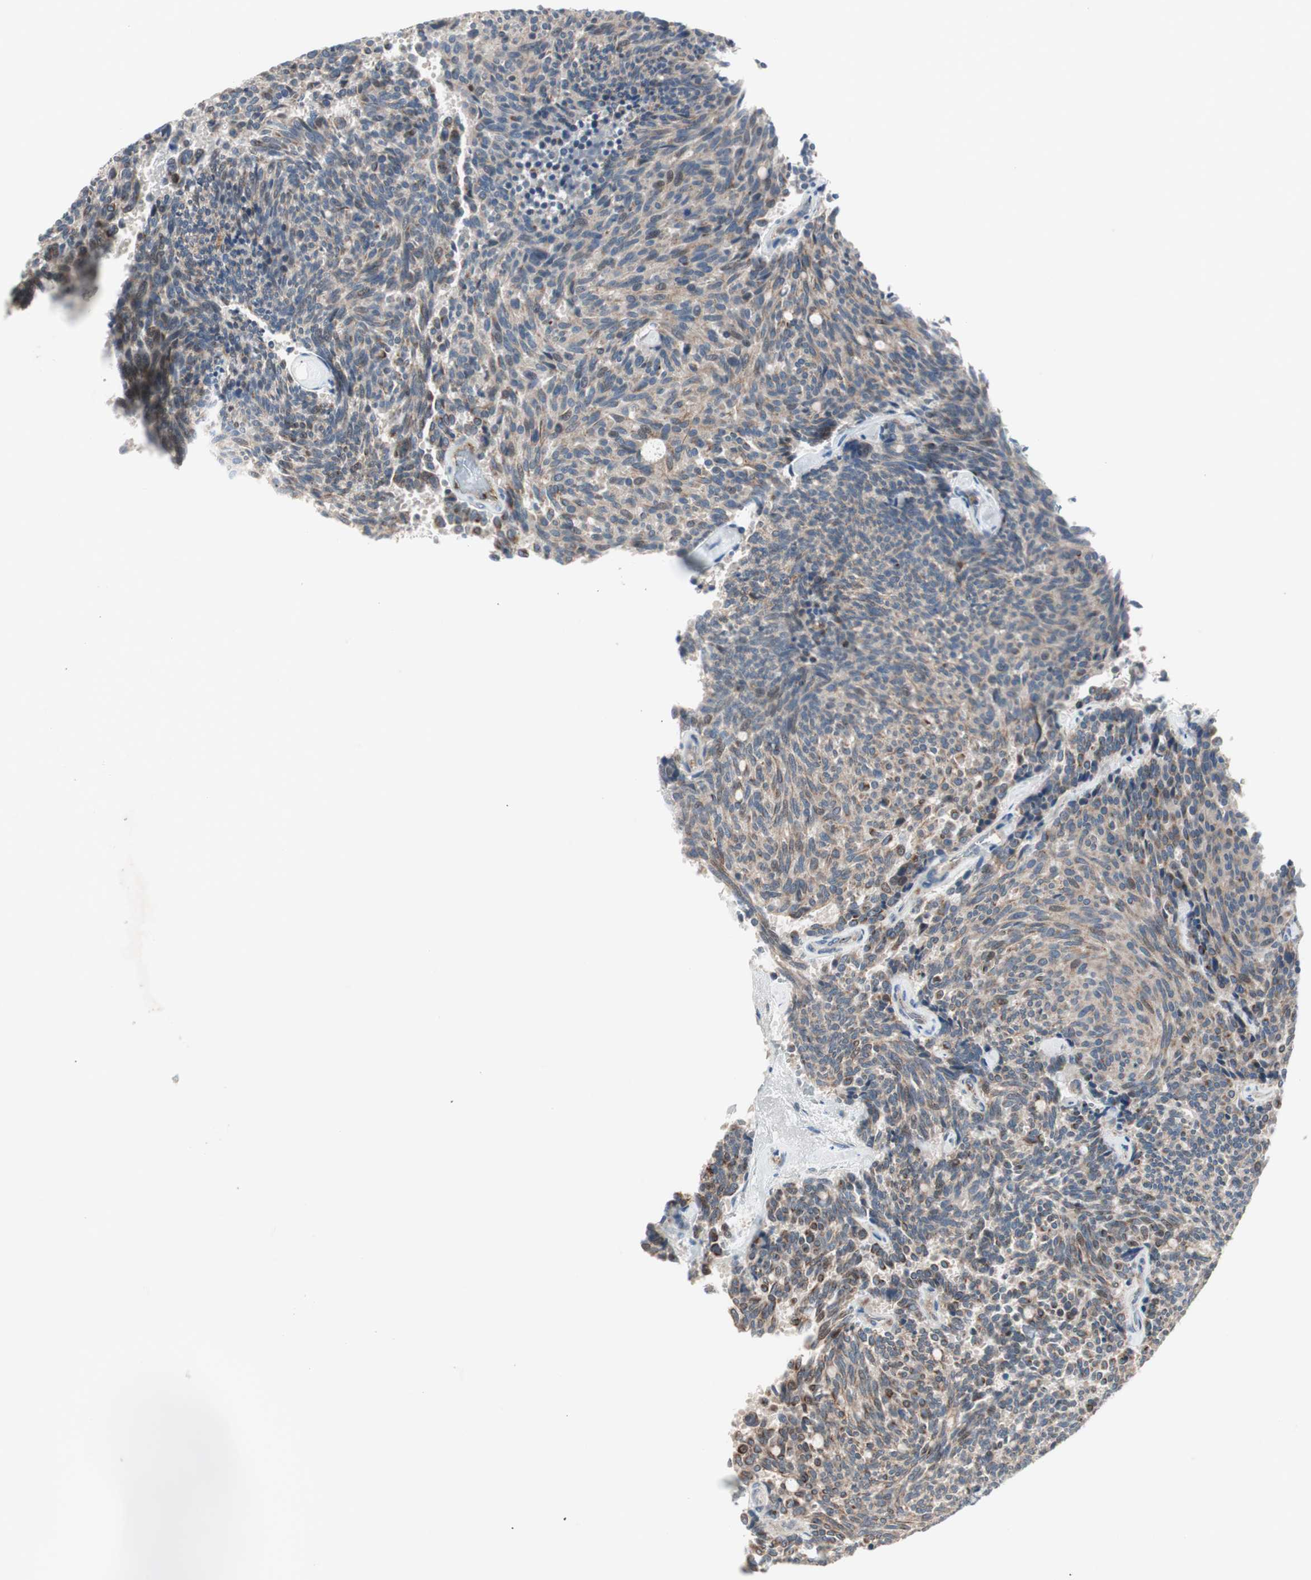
{"staining": {"intensity": "moderate", "quantity": "25%-75%", "location": "cytoplasmic/membranous"}, "tissue": "carcinoid", "cell_type": "Tumor cells", "image_type": "cancer", "snomed": [{"axis": "morphology", "description": "Carcinoid, malignant, NOS"}, {"axis": "topography", "description": "Pancreas"}], "caption": "This is an image of immunohistochemistry (IHC) staining of carcinoid, which shows moderate expression in the cytoplasmic/membranous of tumor cells.", "gene": "FGFR4", "patient": {"sex": "female", "age": 54}}